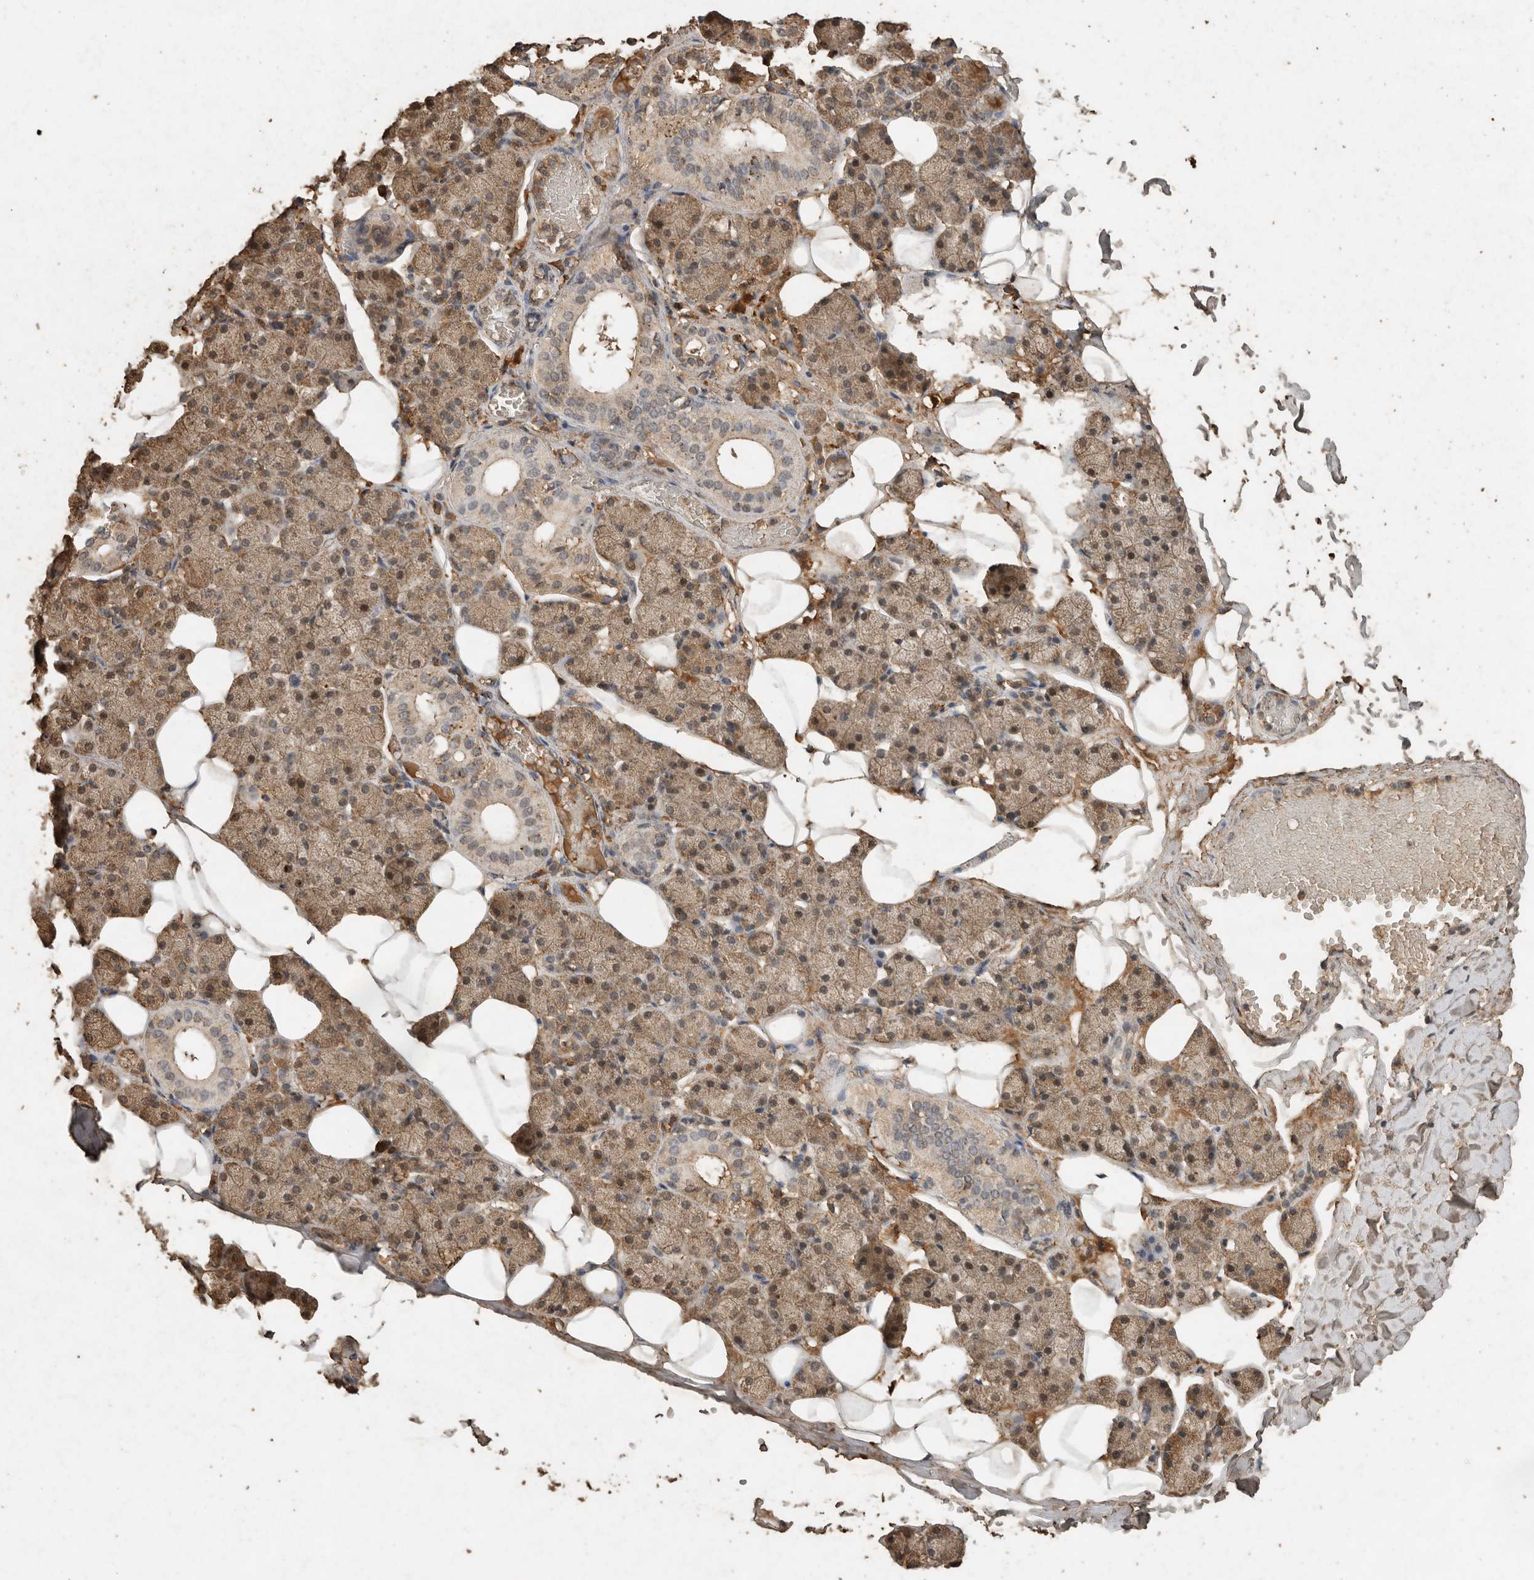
{"staining": {"intensity": "moderate", "quantity": ">75%", "location": "cytoplasmic/membranous"}, "tissue": "salivary gland", "cell_type": "Glandular cells", "image_type": "normal", "snomed": [{"axis": "morphology", "description": "Normal tissue, NOS"}, {"axis": "topography", "description": "Salivary gland"}], "caption": "IHC of normal salivary gland demonstrates medium levels of moderate cytoplasmic/membranous expression in about >75% of glandular cells.", "gene": "CTF1", "patient": {"sex": "female", "age": 33}}